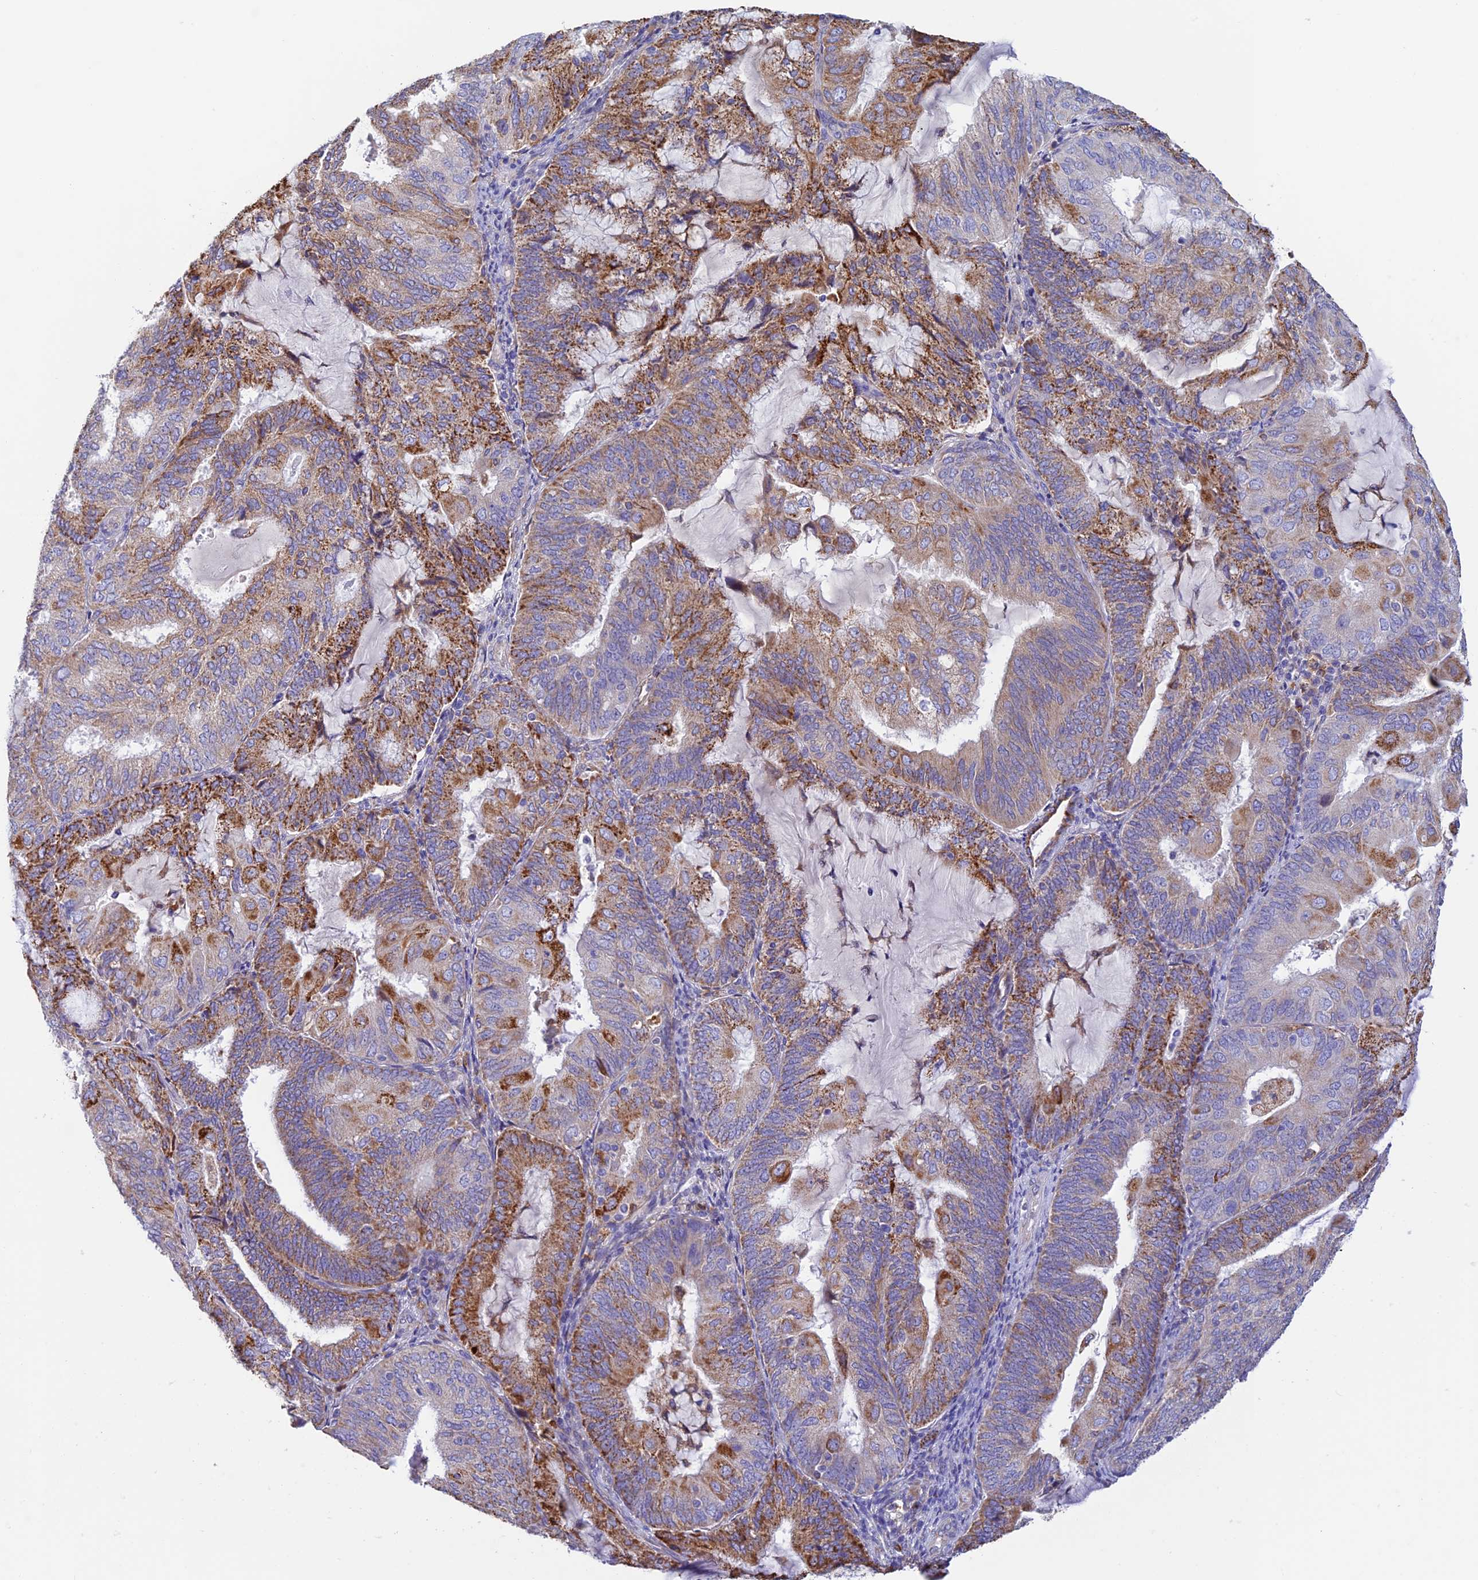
{"staining": {"intensity": "moderate", "quantity": ">75%", "location": "cytoplasmic/membranous"}, "tissue": "endometrial cancer", "cell_type": "Tumor cells", "image_type": "cancer", "snomed": [{"axis": "morphology", "description": "Adenocarcinoma, NOS"}, {"axis": "topography", "description": "Endometrium"}], "caption": "About >75% of tumor cells in human adenocarcinoma (endometrial) exhibit moderate cytoplasmic/membranous protein expression as visualized by brown immunohistochemical staining.", "gene": "VKORC1", "patient": {"sex": "female", "age": 81}}